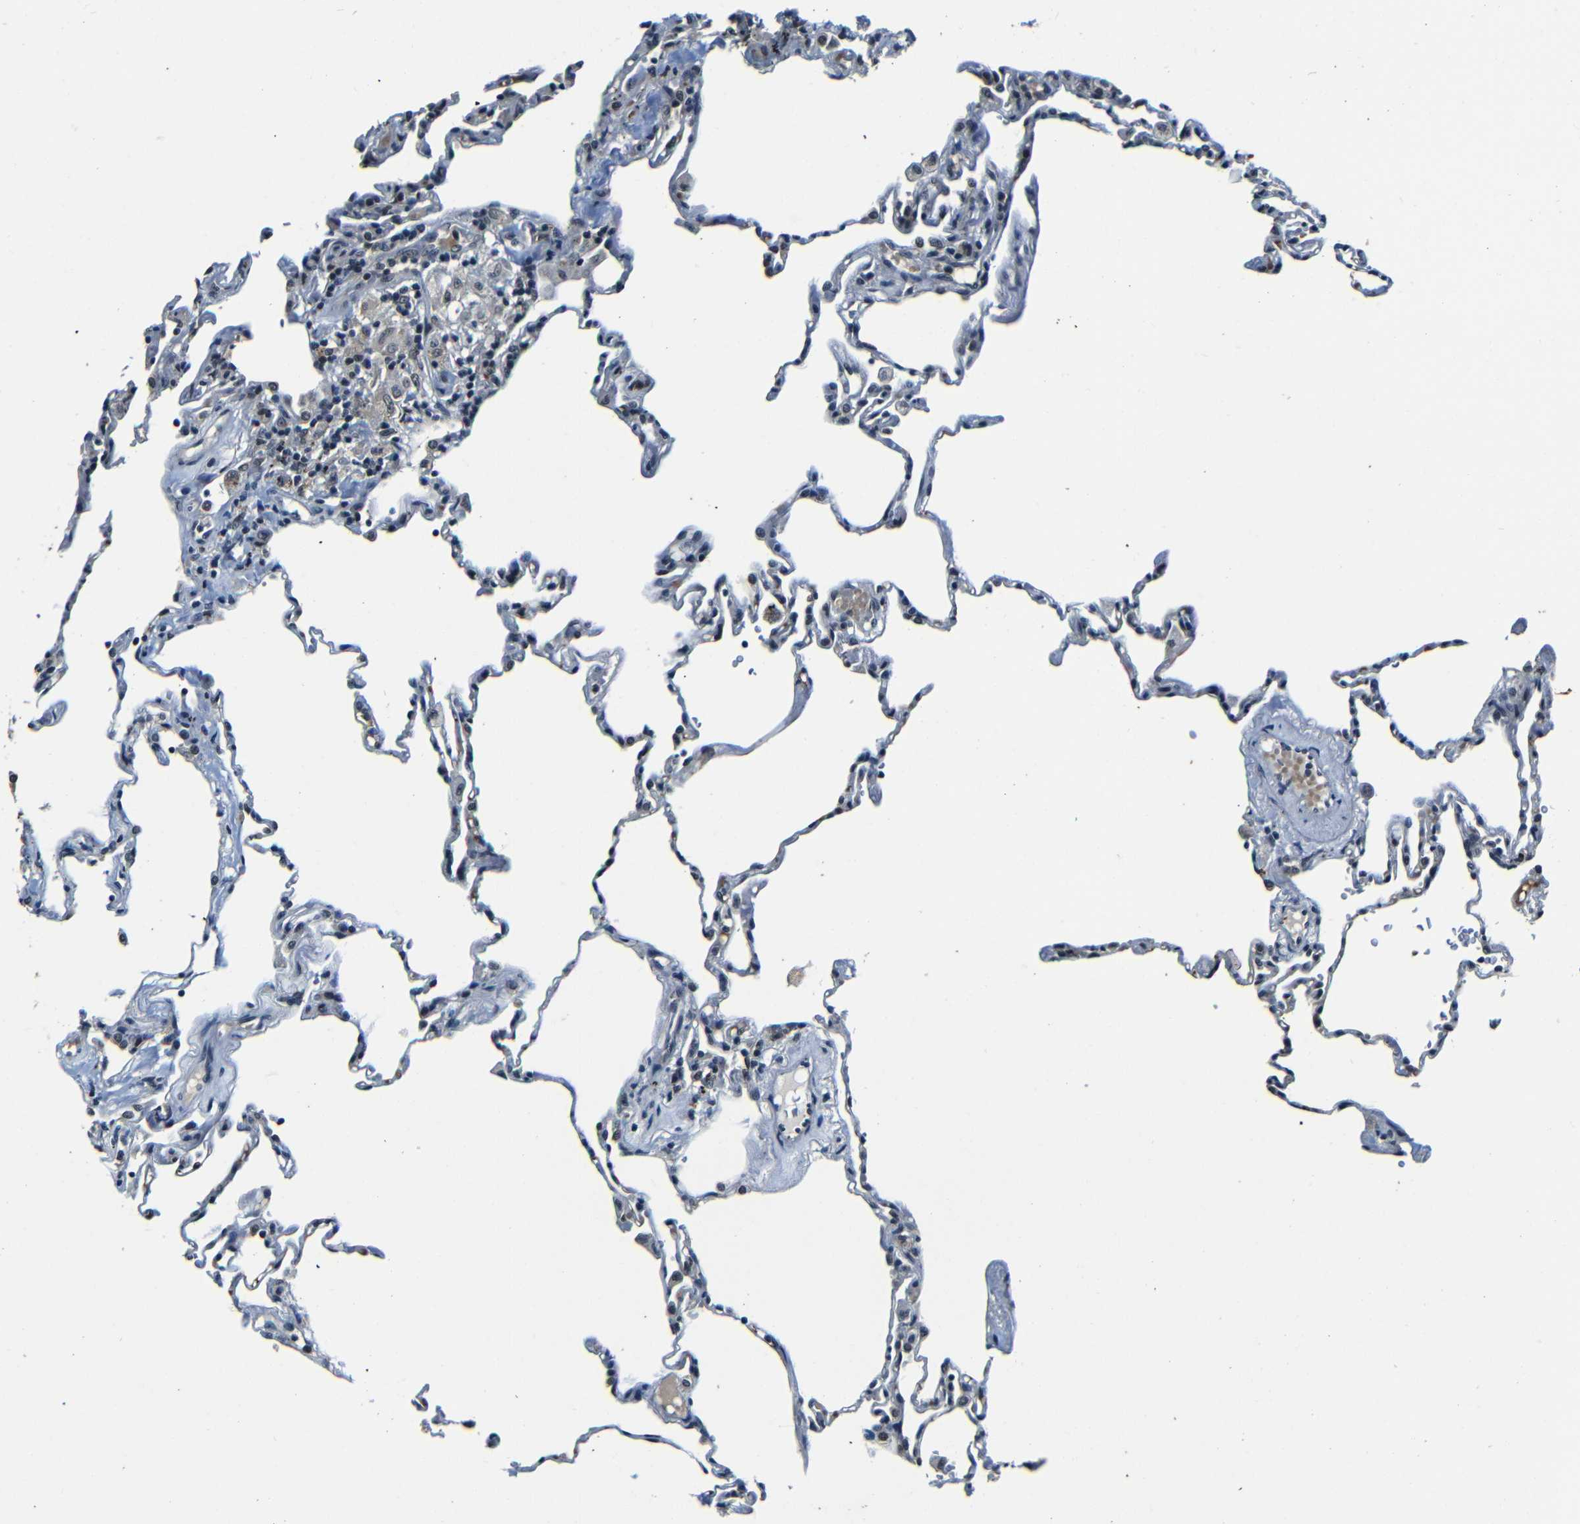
{"staining": {"intensity": "weak", "quantity": "<25%", "location": "cytoplasmic/membranous,nuclear"}, "tissue": "lung", "cell_type": "Alveolar cells", "image_type": "normal", "snomed": [{"axis": "morphology", "description": "Normal tissue, NOS"}, {"axis": "topography", "description": "Lung"}], "caption": "There is no significant expression in alveolar cells of lung.", "gene": "FOXD4L1", "patient": {"sex": "male", "age": 59}}